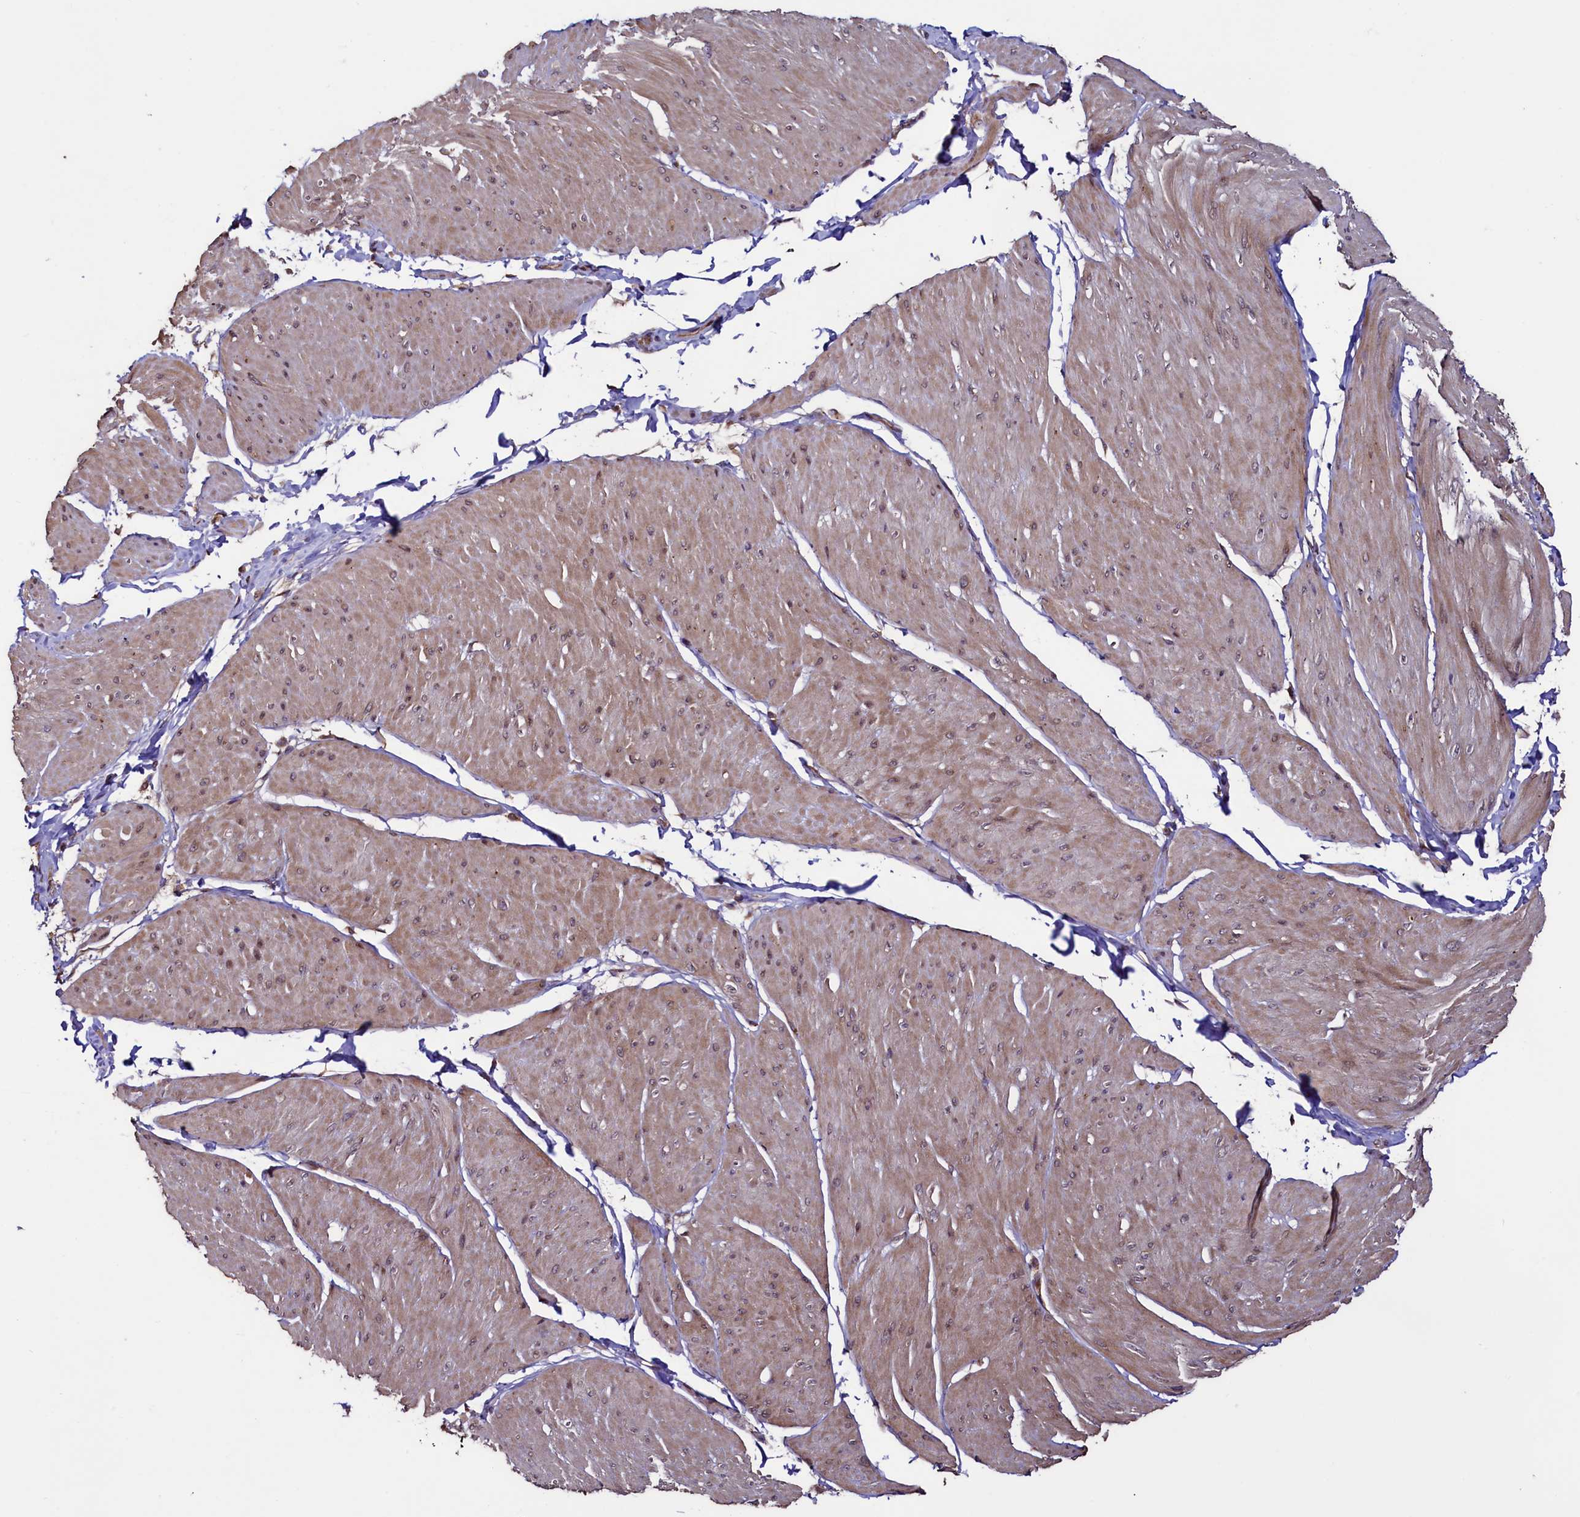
{"staining": {"intensity": "moderate", "quantity": ">75%", "location": "cytoplasmic/membranous"}, "tissue": "smooth muscle", "cell_type": "Smooth muscle cells", "image_type": "normal", "snomed": [{"axis": "morphology", "description": "Urothelial carcinoma, High grade"}, {"axis": "topography", "description": "Urinary bladder"}], "caption": "A high-resolution image shows immunohistochemistry staining of normal smooth muscle, which displays moderate cytoplasmic/membranous positivity in approximately >75% of smooth muscle cells.", "gene": "RBFA", "patient": {"sex": "male", "age": 46}}